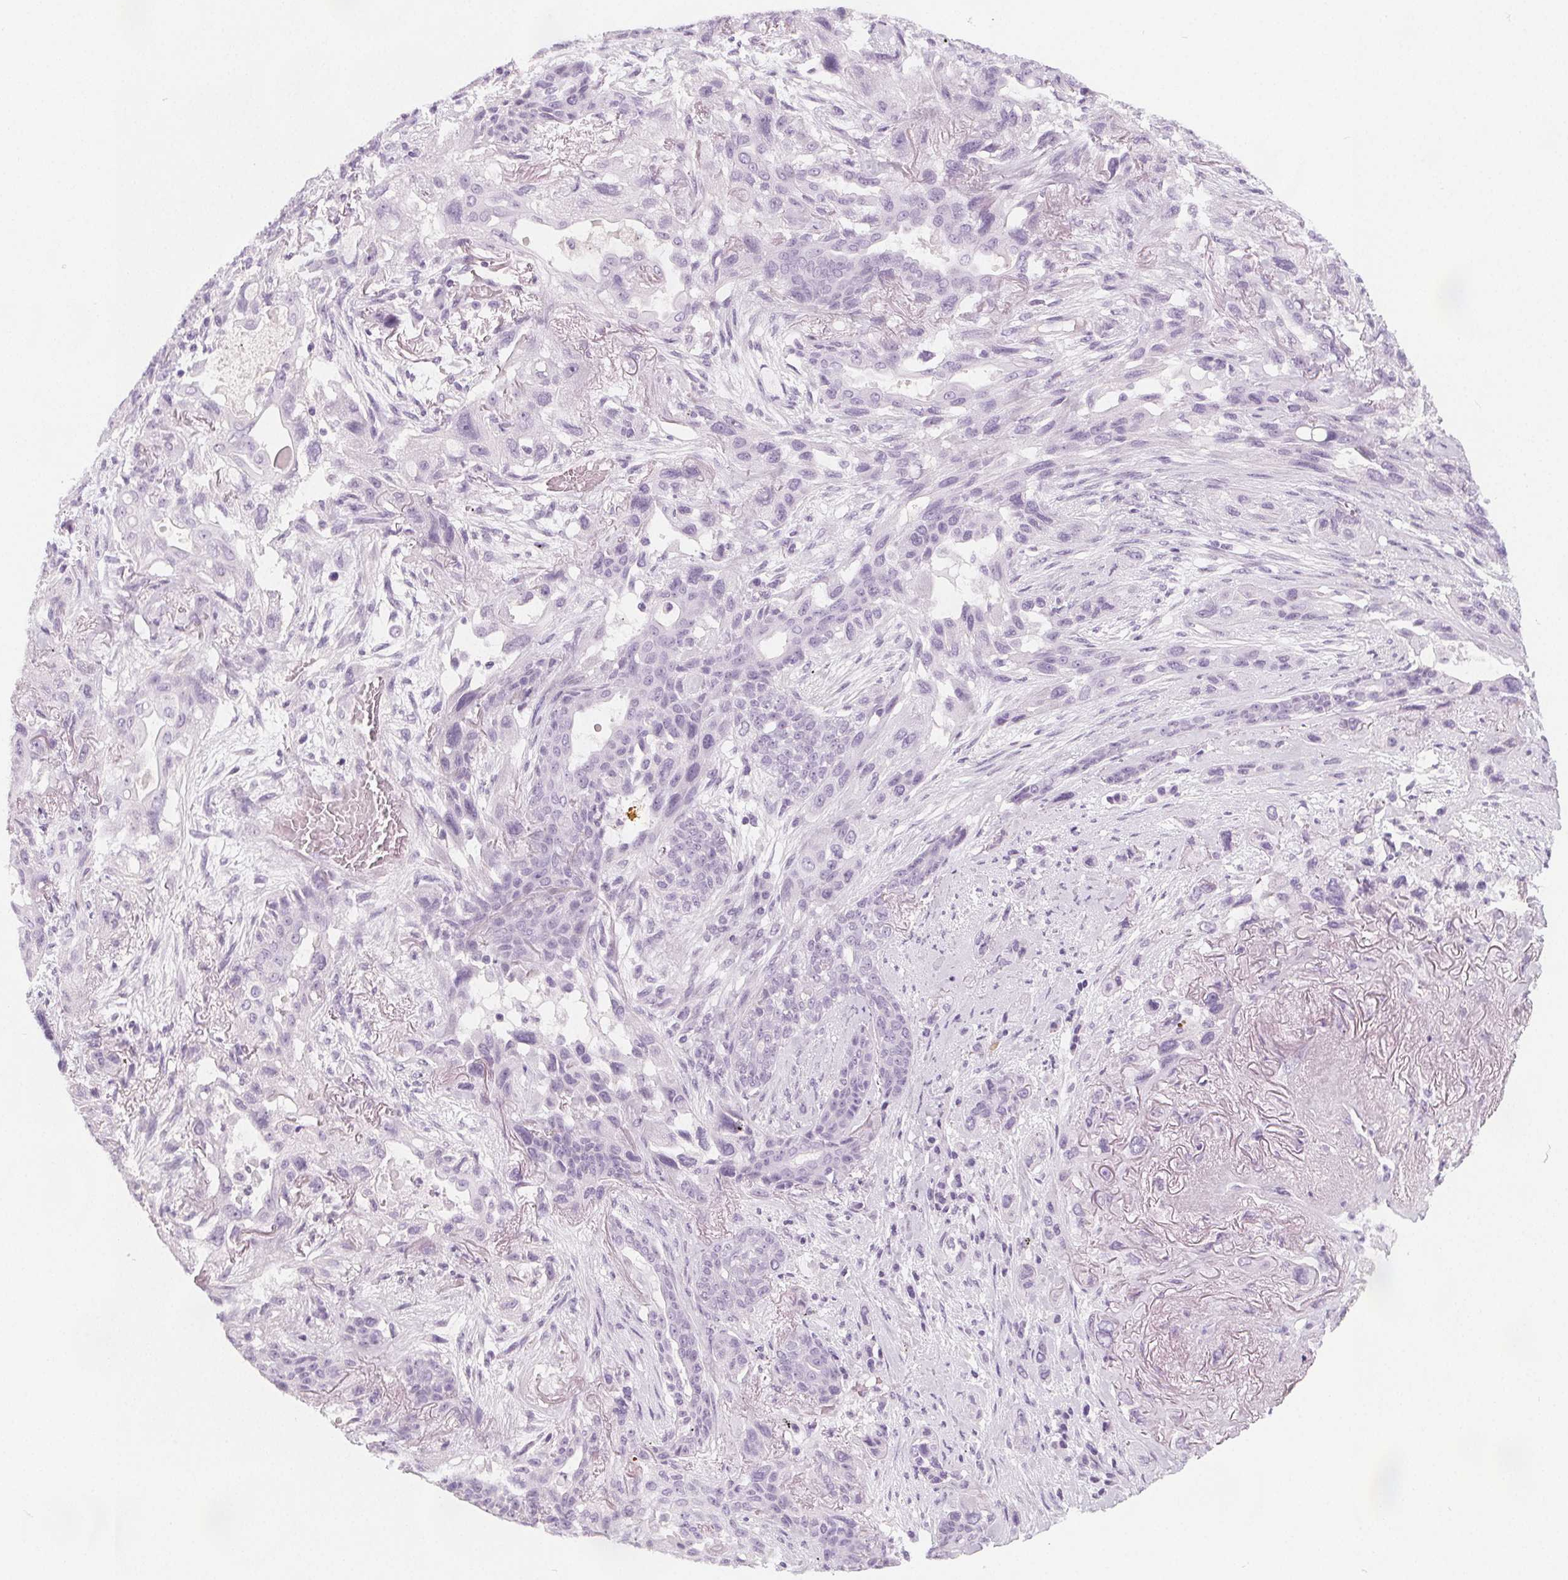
{"staining": {"intensity": "negative", "quantity": "none", "location": "none"}, "tissue": "lung cancer", "cell_type": "Tumor cells", "image_type": "cancer", "snomed": [{"axis": "morphology", "description": "Squamous cell carcinoma, NOS"}, {"axis": "topography", "description": "Lung"}], "caption": "A histopathology image of human lung squamous cell carcinoma is negative for staining in tumor cells.", "gene": "SLC5A12", "patient": {"sex": "female", "age": 70}}